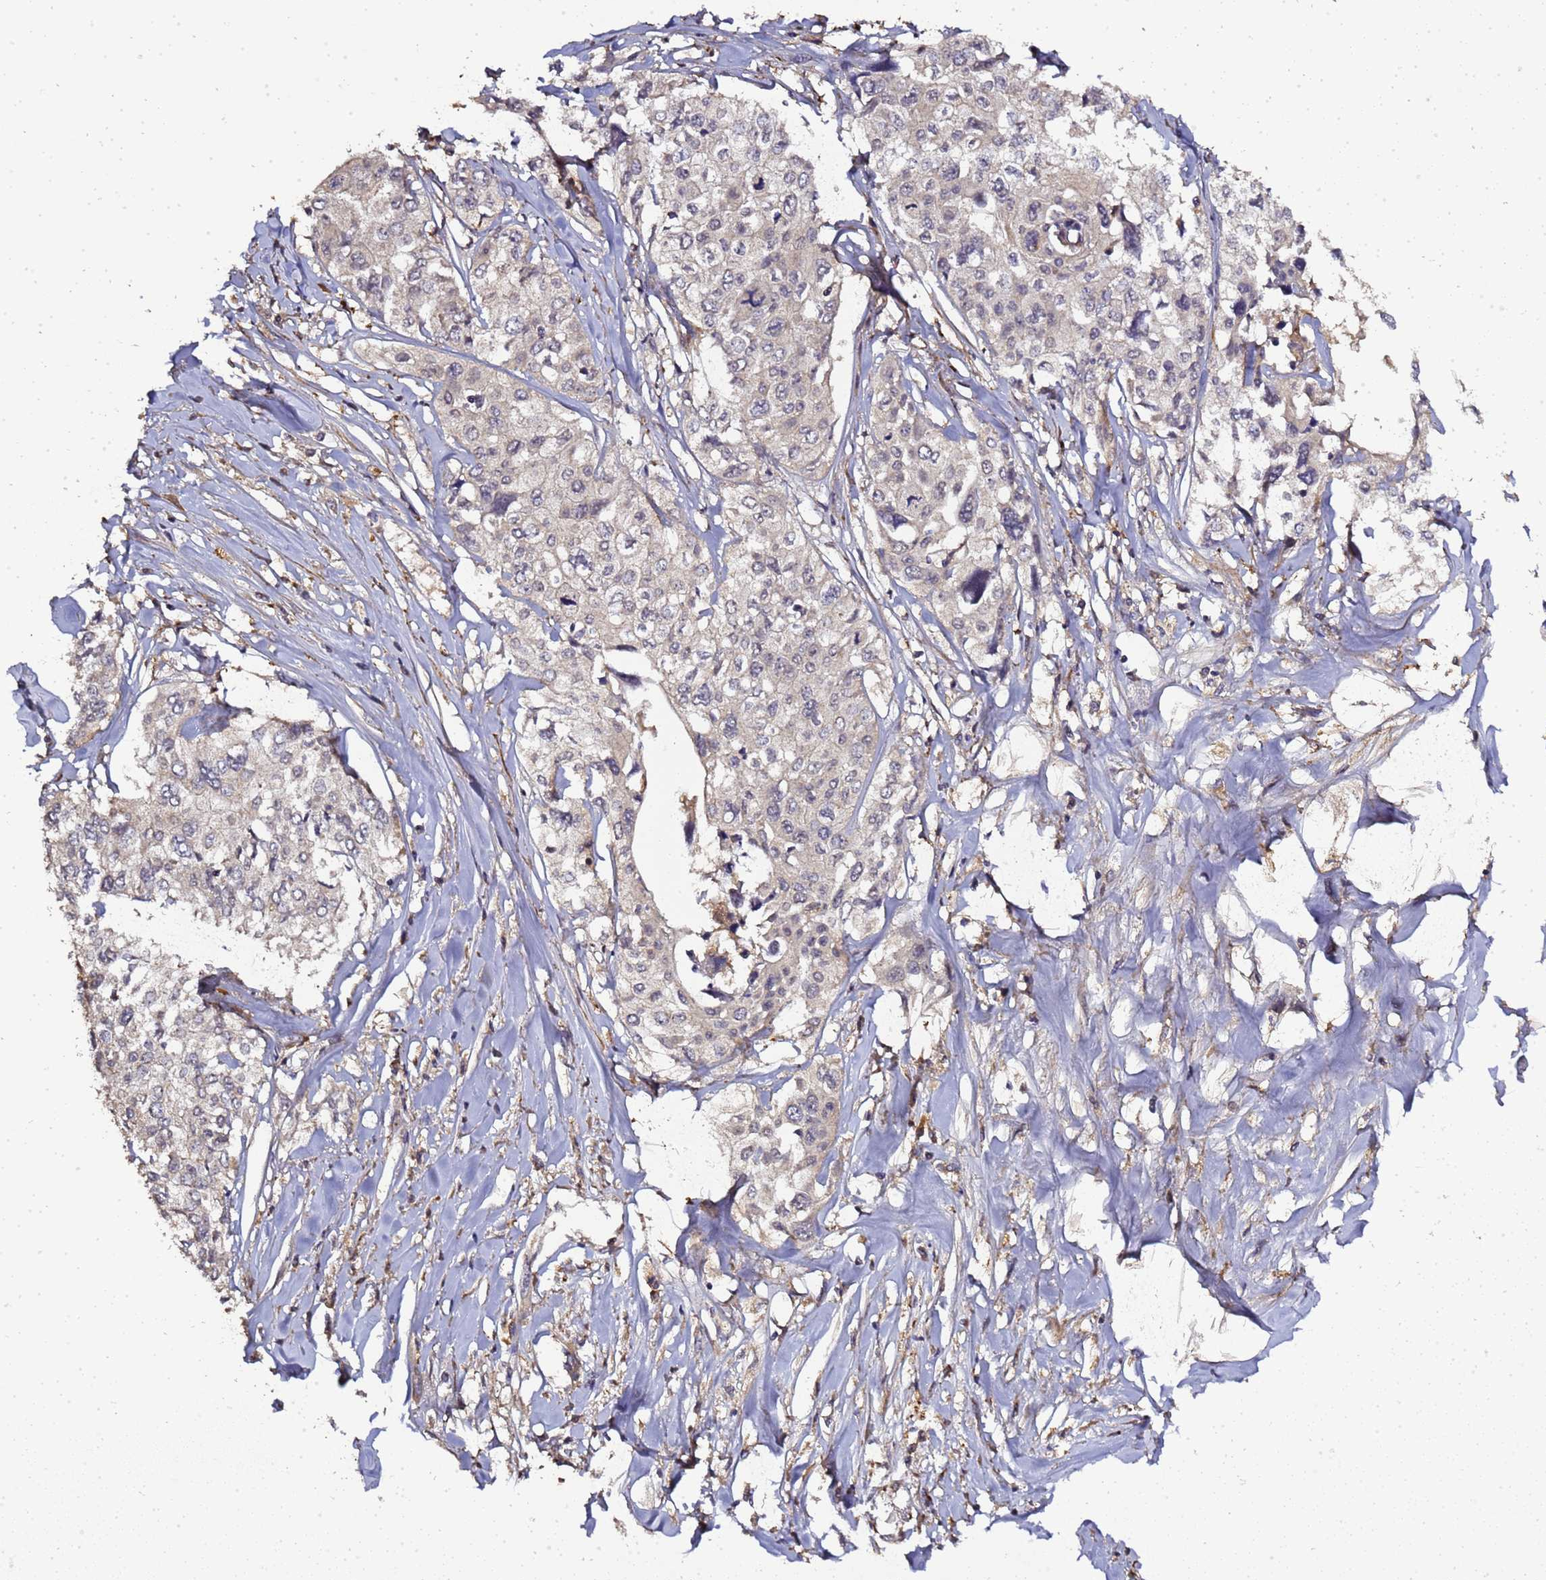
{"staining": {"intensity": "negative", "quantity": "none", "location": "none"}, "tissue": "cervical cancer", "cell_type": "Tumor cells", "image_type": "cancer", "snomed": [{"axis": "morphology", "description": "Squamous cell carcinoma, NOS"}, {"axis": "topography", "description": "Cervix"}], "caption": "Photomicrograph shows no significant protein staining in tumor cells of squamous cell carcinoma (cervical).", "gene": "LGI4", "patient": {"sex": "female", "age": 31}}